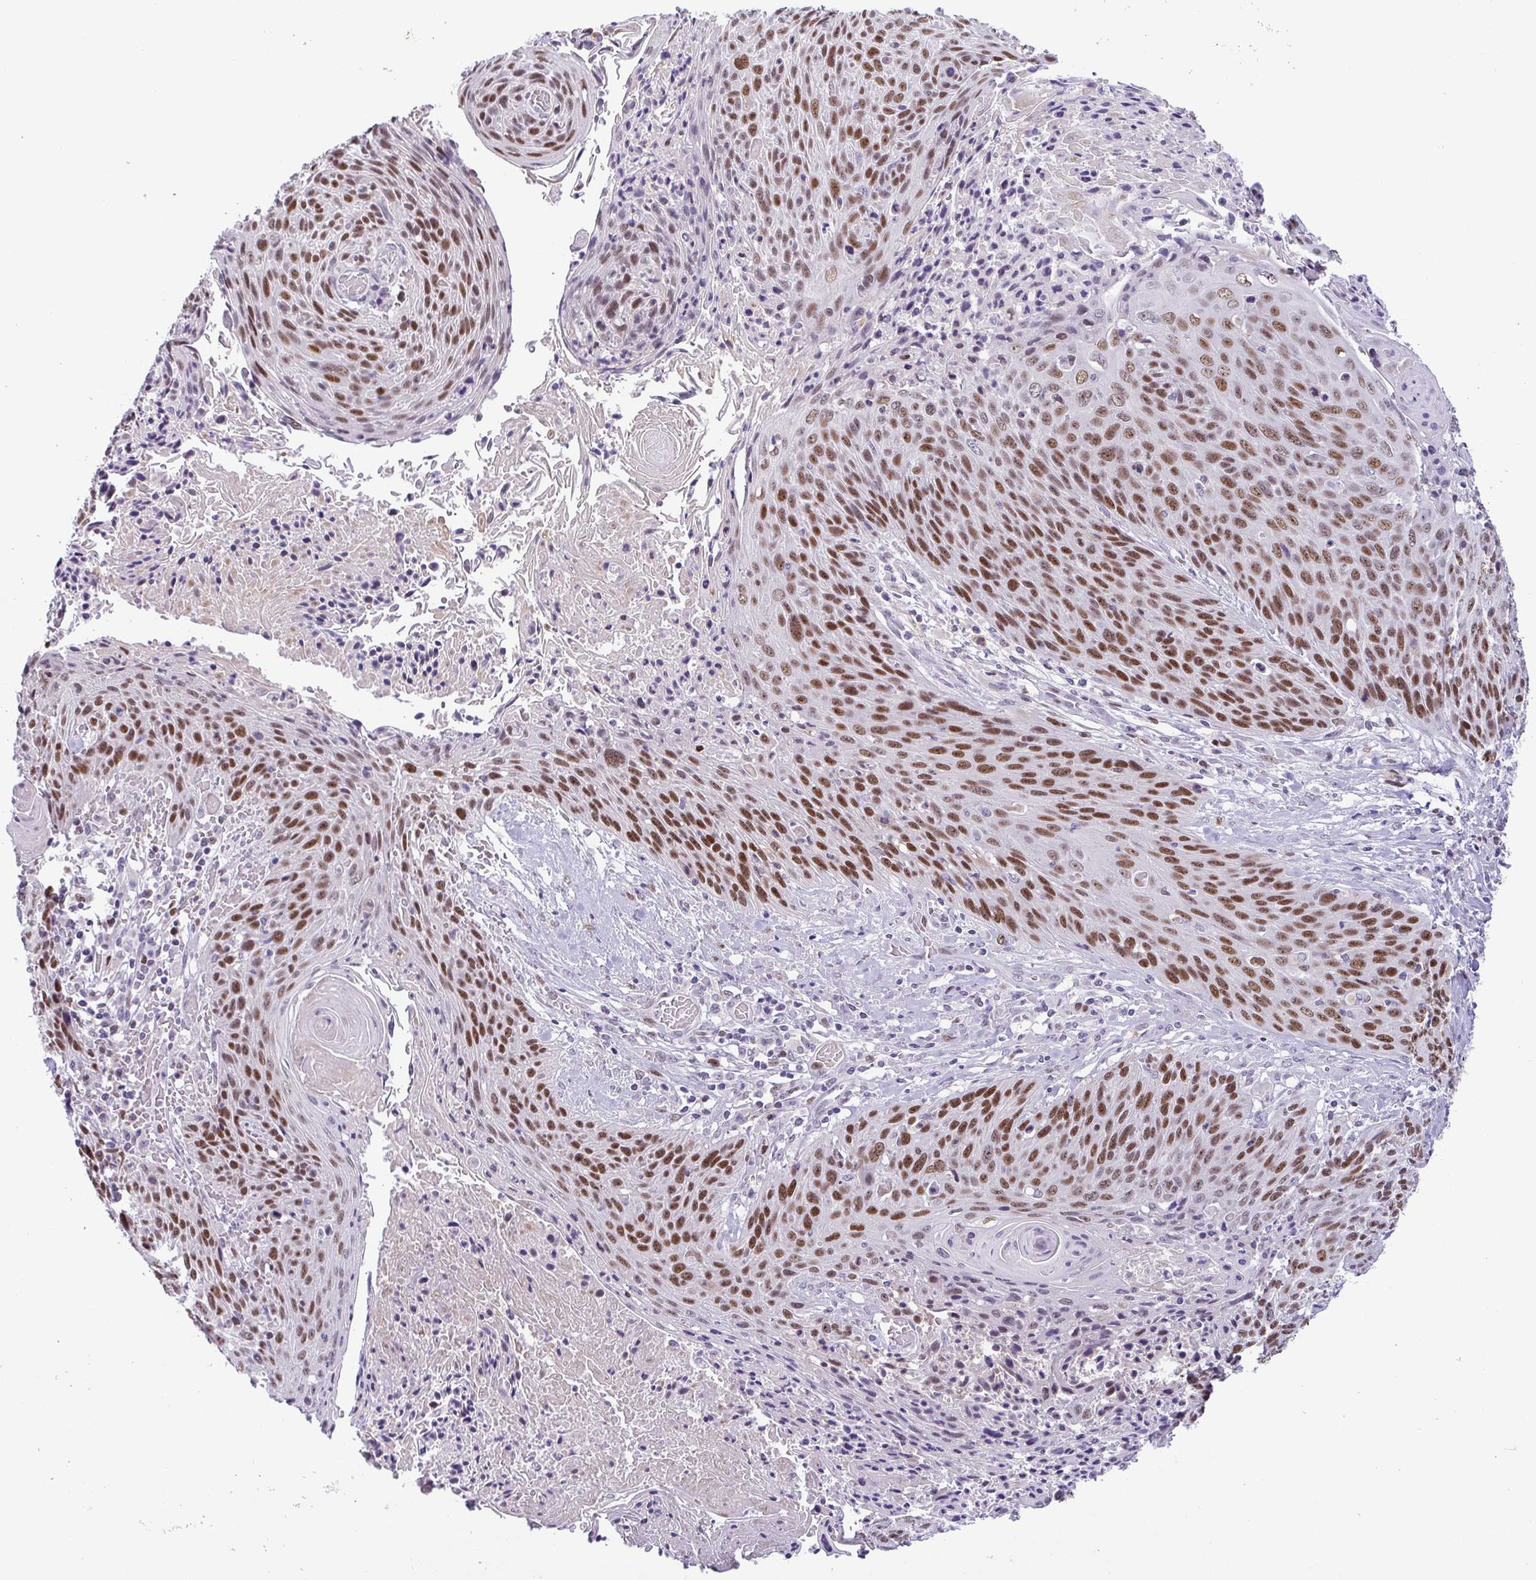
{"staining": {"intensity": "strong", "quantity": "25%-75%", "location": "nuclear"}, "tissue": "cervical cancer", "cell_type": "Tumor cells", "image_type": "cancer", "snomed": [{"axis": "morphology", "description": "Squamous cell carcinoma, NOS"}, {"axis": "topography", "description": "Cervix"}], "caption": "IHC (DAB) staining of human cervical cancer (squamous cell carcinoma) shows strong nuclear protein expression in about 25%-75% of tumor cells.", "gene": "TIPIN", "patient": {"sex": "female", "age": 45}}